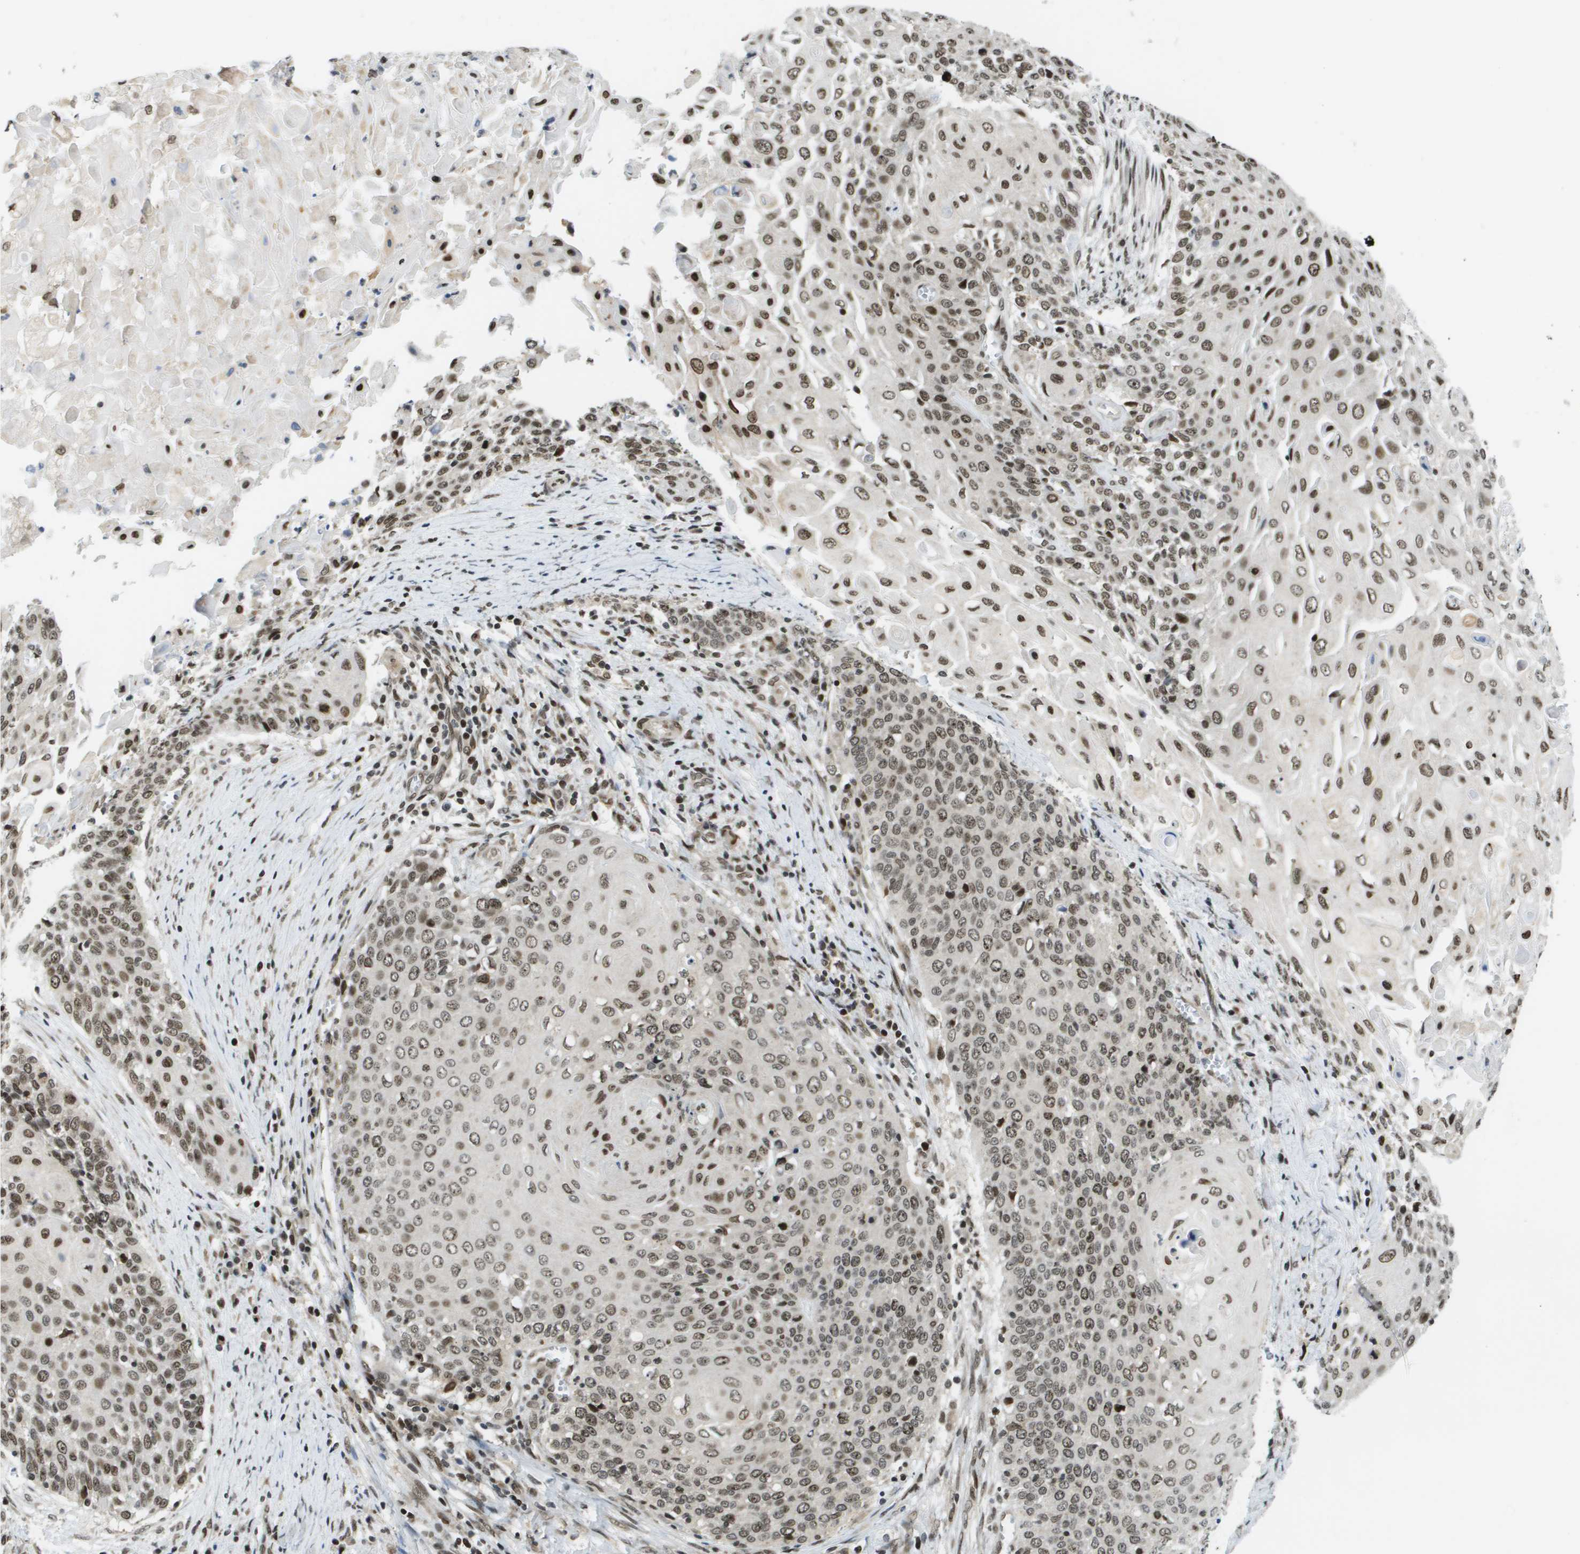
{"staining": {"intensity": "moderate", "quantity": ">75%", "location": "nuclear"}, "tissue": "cervical cancer", "cell_type": "Tumor cells", "image_type": "cancer", "snomed": [{"axis": "morphology", "description": "Squamous cell carcinoma, NOS"}, {"axis": "topography", "description": "Cervix"}], "caption": "Brown immunohistochemical staining in cervical cancer (squamous cell carcinoma) shows moderate nuclear expression in approximately >75% of tumor cells.", "gene": "RECQL4", "patient": {"sex": "female", "age": 39}}